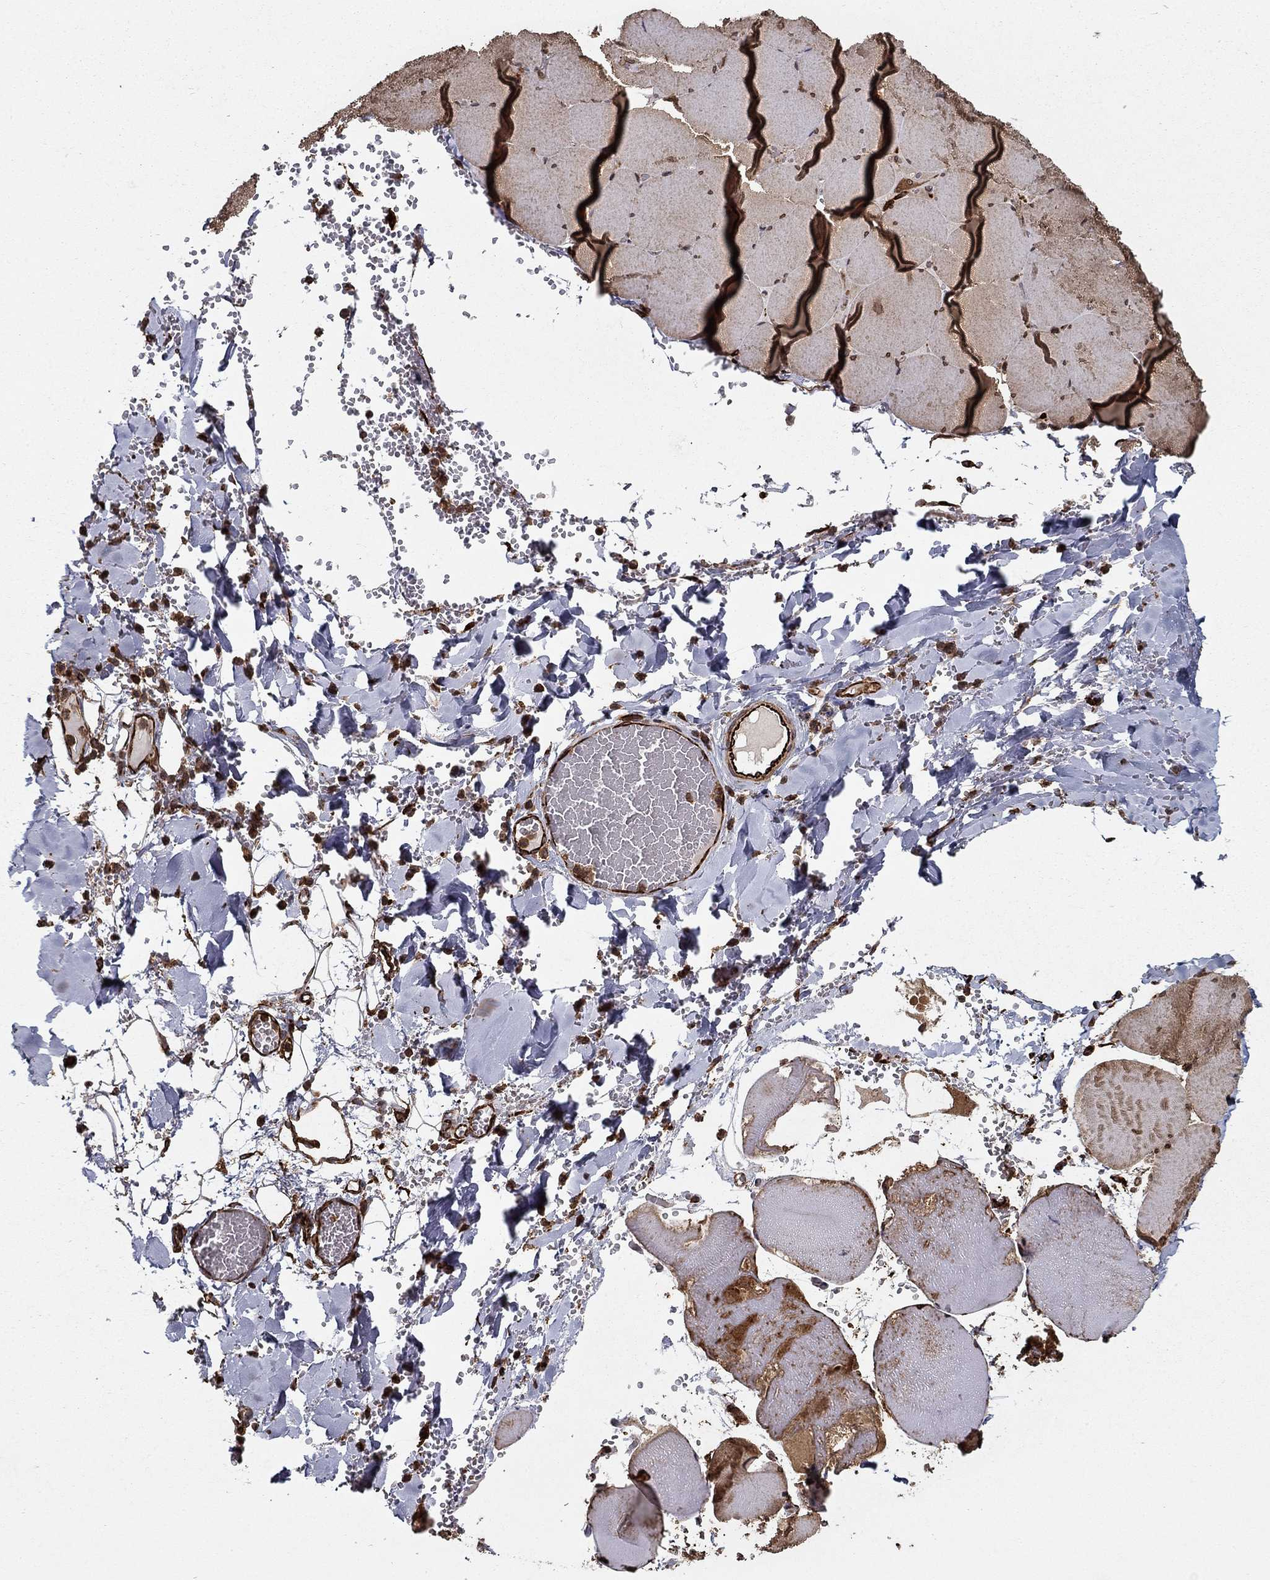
{"staining": {"intensity": "strong", "quantity": "25%-75%", "location": "cytoplasmic/membranous"}, "tissue": "skeletal muscle", "cell_type": "Myocytes", "image_type": "normal", "snomed": [{"axis": "morphology", "description": "Normal tissue, NOS"}, {"axis": "morphology", "description": "Malignant melanoma, Metastatic site"}, {"axis": "topography", "description": "Skeletal muscle"}], "caption": "IHC photomicrograph of benign skeletal muscle stained for a protein (brown), which exhibits high levels of strong cytoplasmic/membranous positivity in approximately 25%-75% of myocytes.", "gene": "ADM", "patient": {"sex": "male", "age": 50}}